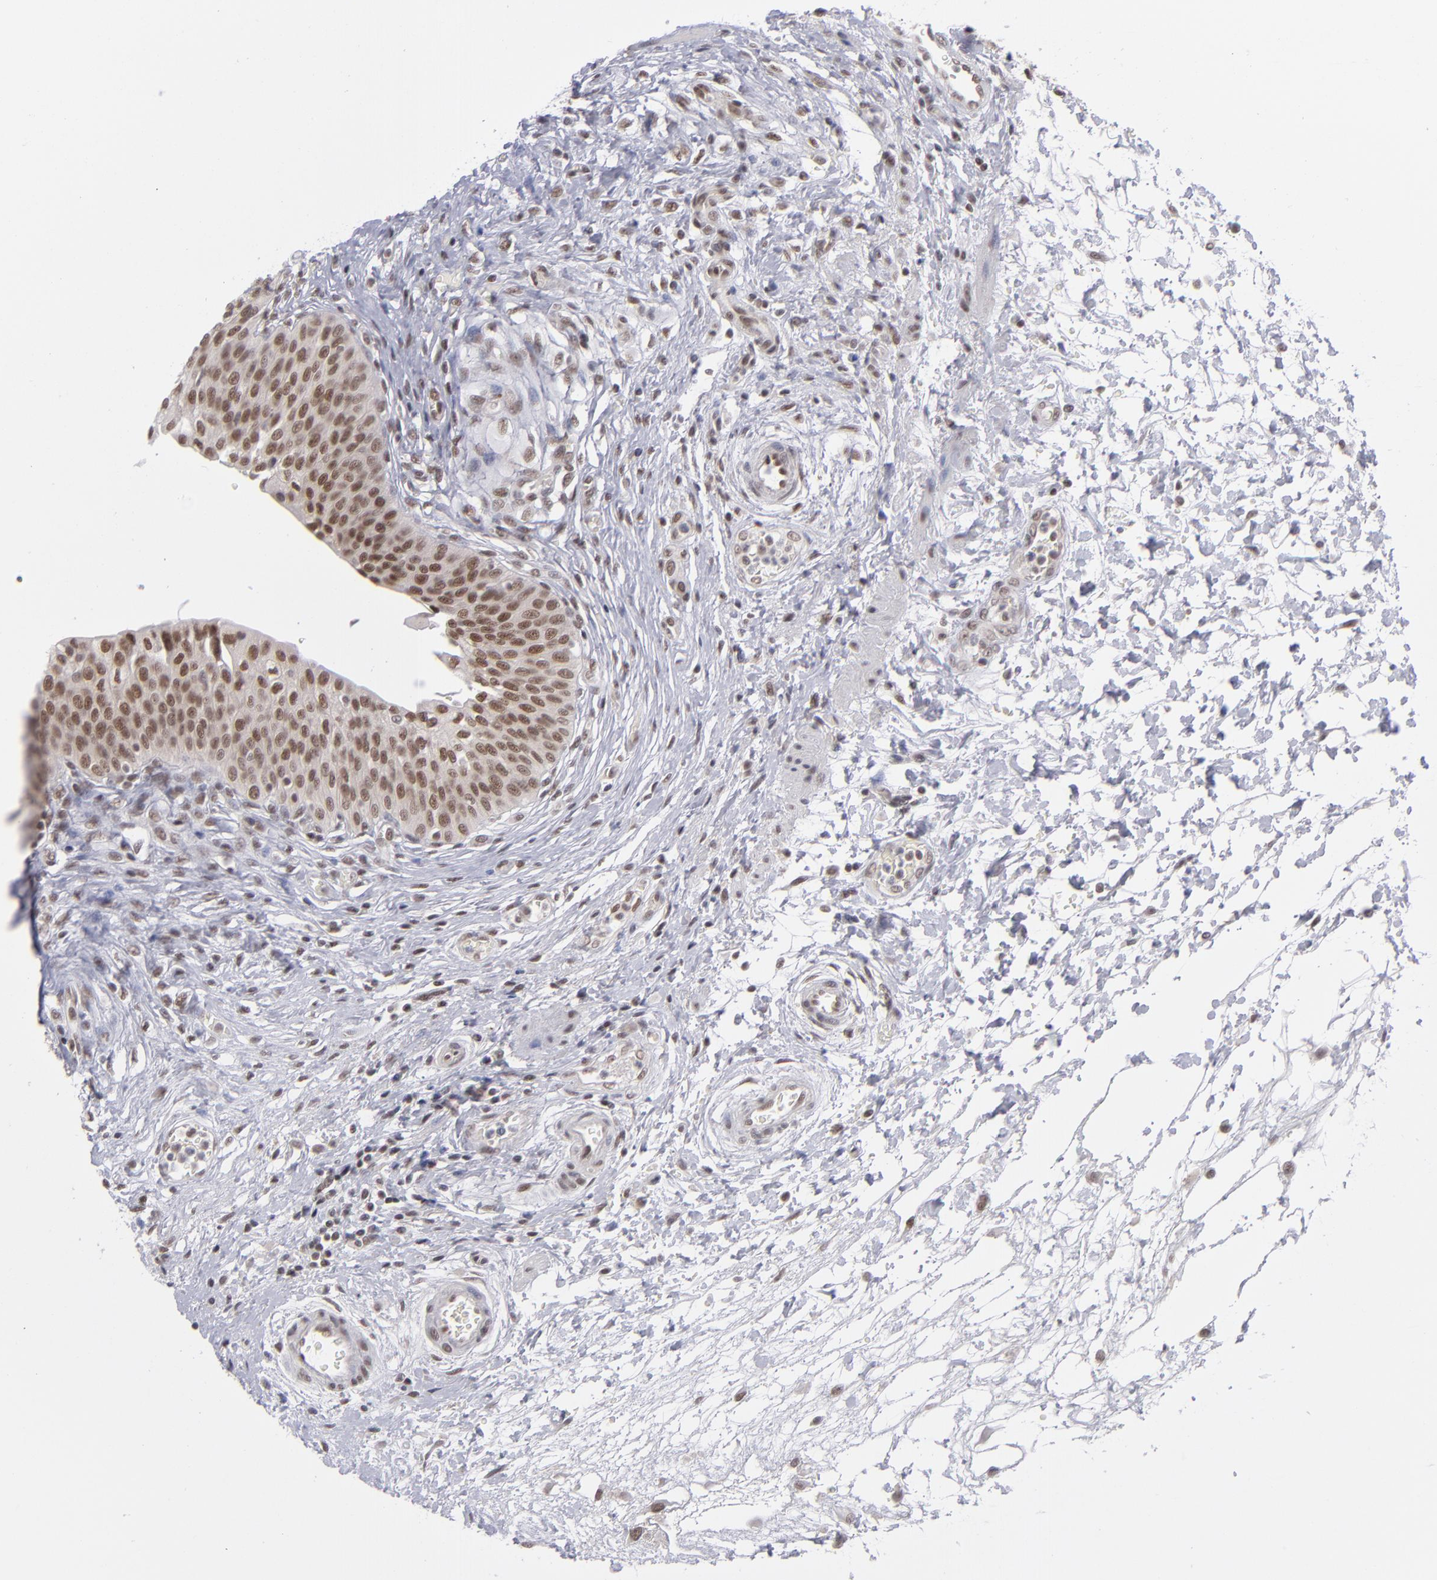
{"staining": {"intensity": "moderate", "quantity": ">75%", "location": "nuclear"}, "tissue": "urinary bladder", "cell_type": "Urothelial cells", "image_type": "normal", "snomed": [{"axis": "morphology", "description": "Normal tissue, NOS"}, {"axis": "topography", "description": "Smooth muscle"}, {"axis": "topography", "description": "Urinary bladder"}], "caption": "The histopathology image shows a brown stain indicating the presence of a protein in the nuclear of urothelial cells in urinary bladder.", "gene": "MLLT3", "patient": {"sex": "male", "age": 35}}